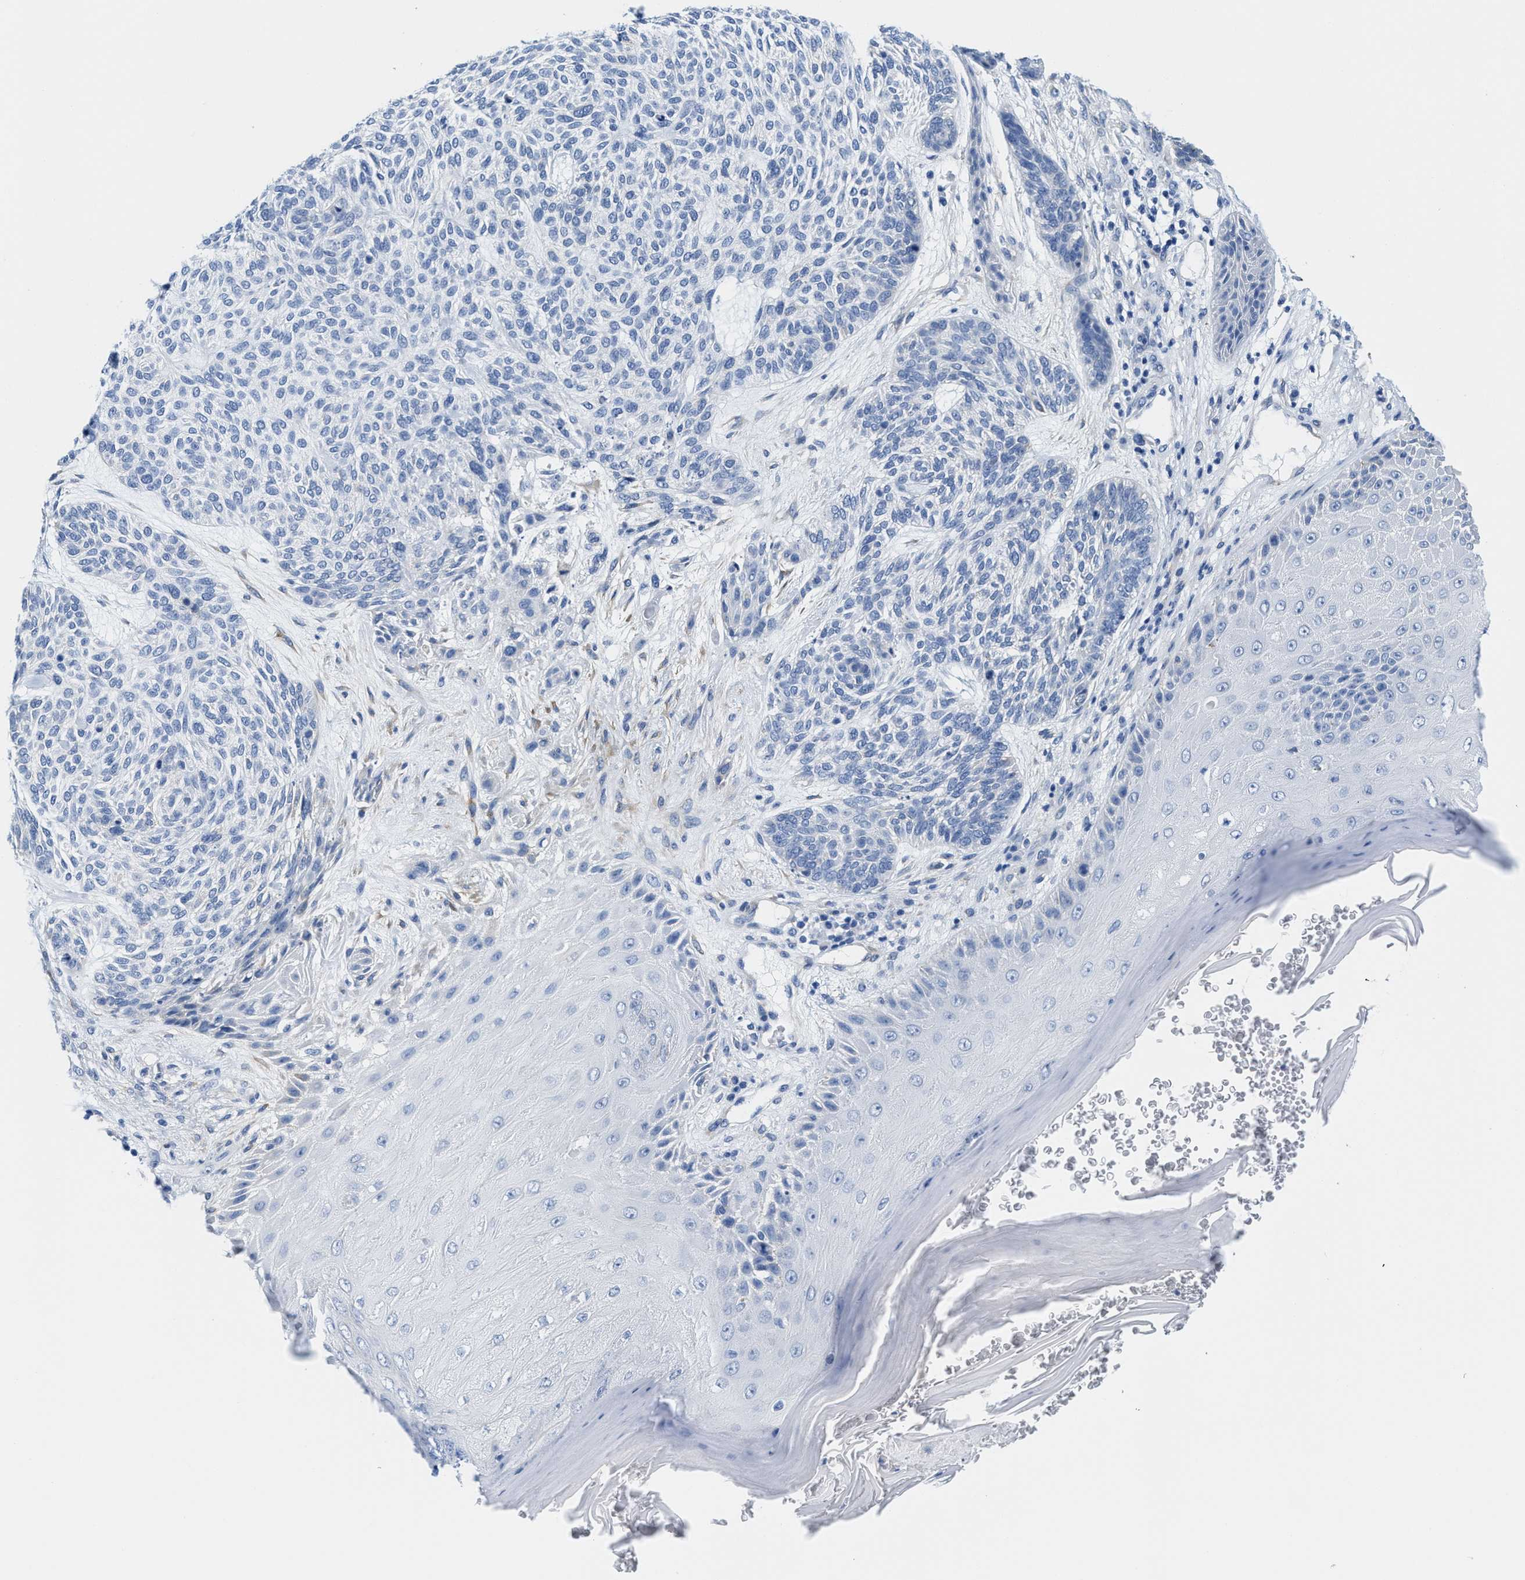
{"staining": {"intensity": "negative", "quantity": "none", "location": "none"}, "tissue": "skin cancer", "cell_type": "Tumor cells", "image_type": "cancer", "snomed": [{"axis": "morphology", "description": "Basal cell carcinoma"}, {"axis": "topography", "description": "Skin"}], "caption": "IHC micrograph of neoplastic tissue: human skin basal cell carcinoma stained with DAB reveals no significant protein expression in tumor cells.", "gene": "DSCAM", "patient": {"sex": "male", "age": 55}}